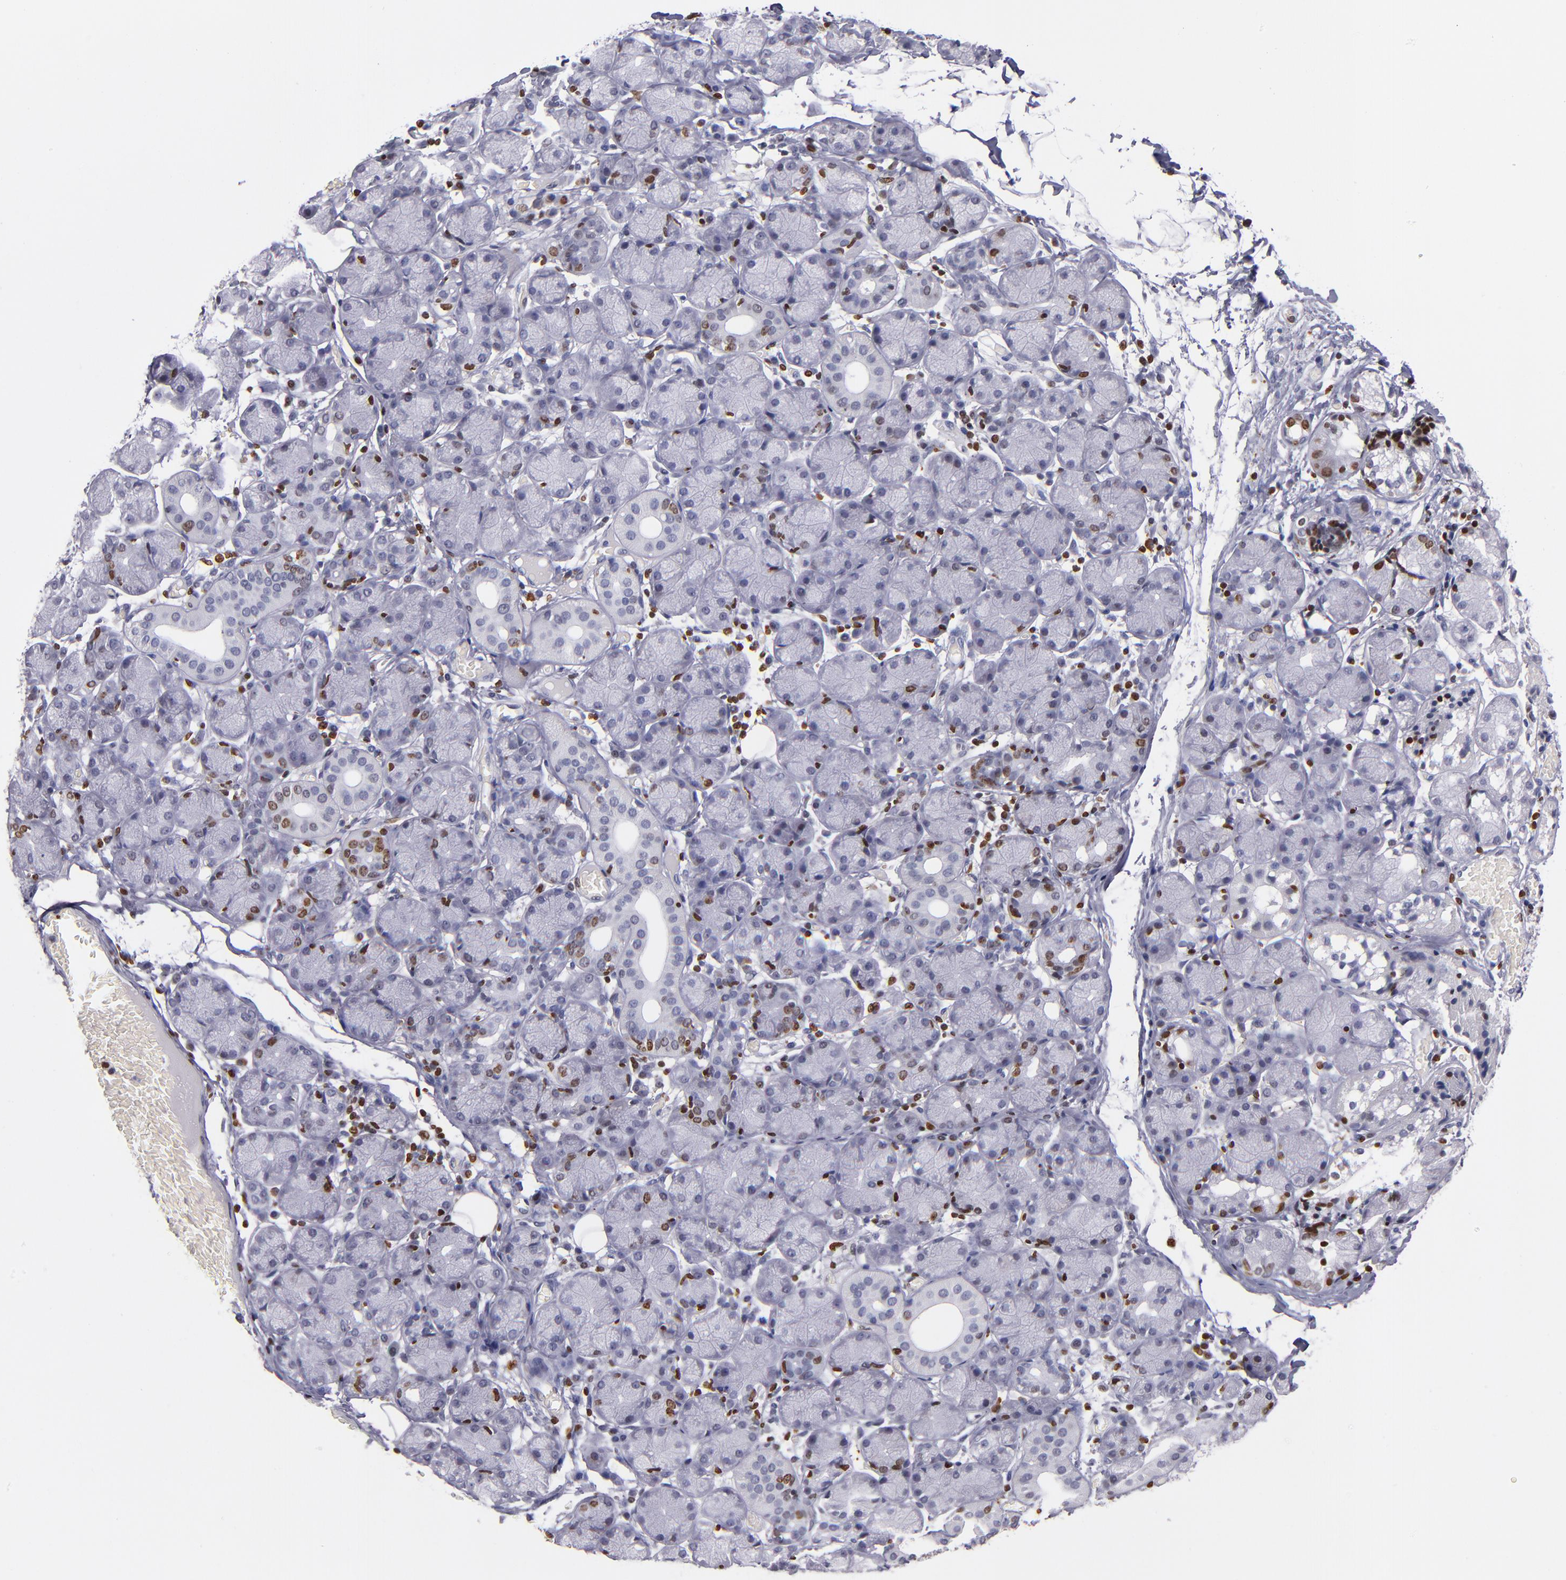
{"staining": {"intensity": "moderate", "quantity": "<25%", "location": "nuclear"}, "tissue": "salivary gland", "cell_type": "Glandular cells", "image_type": "normal", "snomed": [{"axis": "morphology", "description": "Normal tissue, NOS"}, {"axis": "topography", "description": "Salivary gland"}], "caption": "Approximately <25% of glandular cells in benign human salivary gland exhibit moderate nuclear protein expression as visualized by brown immunohistochemical staining.", "gene": "CDKL5", "patient": {"sex": "female", "age": 24}}